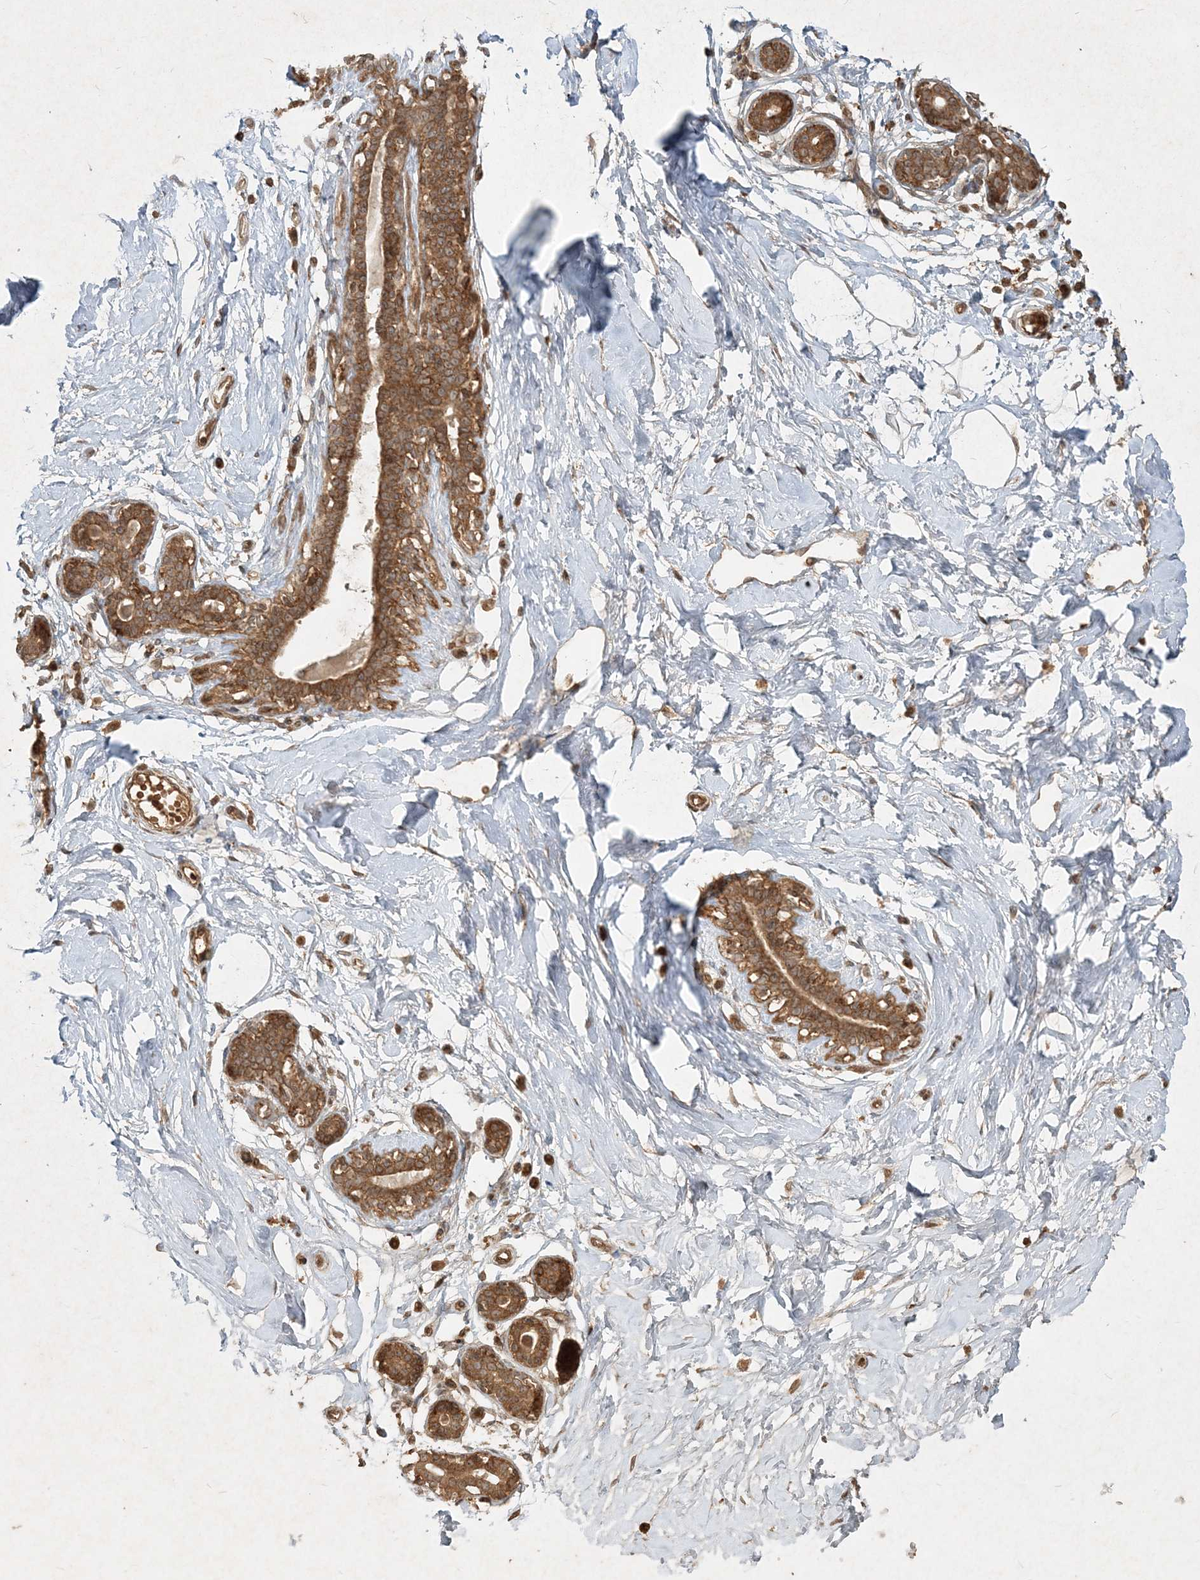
{"staining": {"intensity": "moderate", "quantity": ">75%", "location": "cytoplasmic/membranous"}, "tissue": "breast", "cell_type": "Adipocytes", "image_type": "normal", "snomed": [{"axis": "morphology", "description": "Normal tissue, NOS"}, {"axis": "morphology", "description": "Adenoma, NOS"}, {"axis": "topography", "description": "Breast"}], "caption": "Immunohistochemical staining of benign breast reveals medium levels of moderate cytoplasmic/membranous expression in about >75% of adipocytes. Immunohistochemistry stains the protein of interest in brown and the nuclei are stained blue.", "gene": "NARS1", "patient": {"sex": "female", "age": 23}}